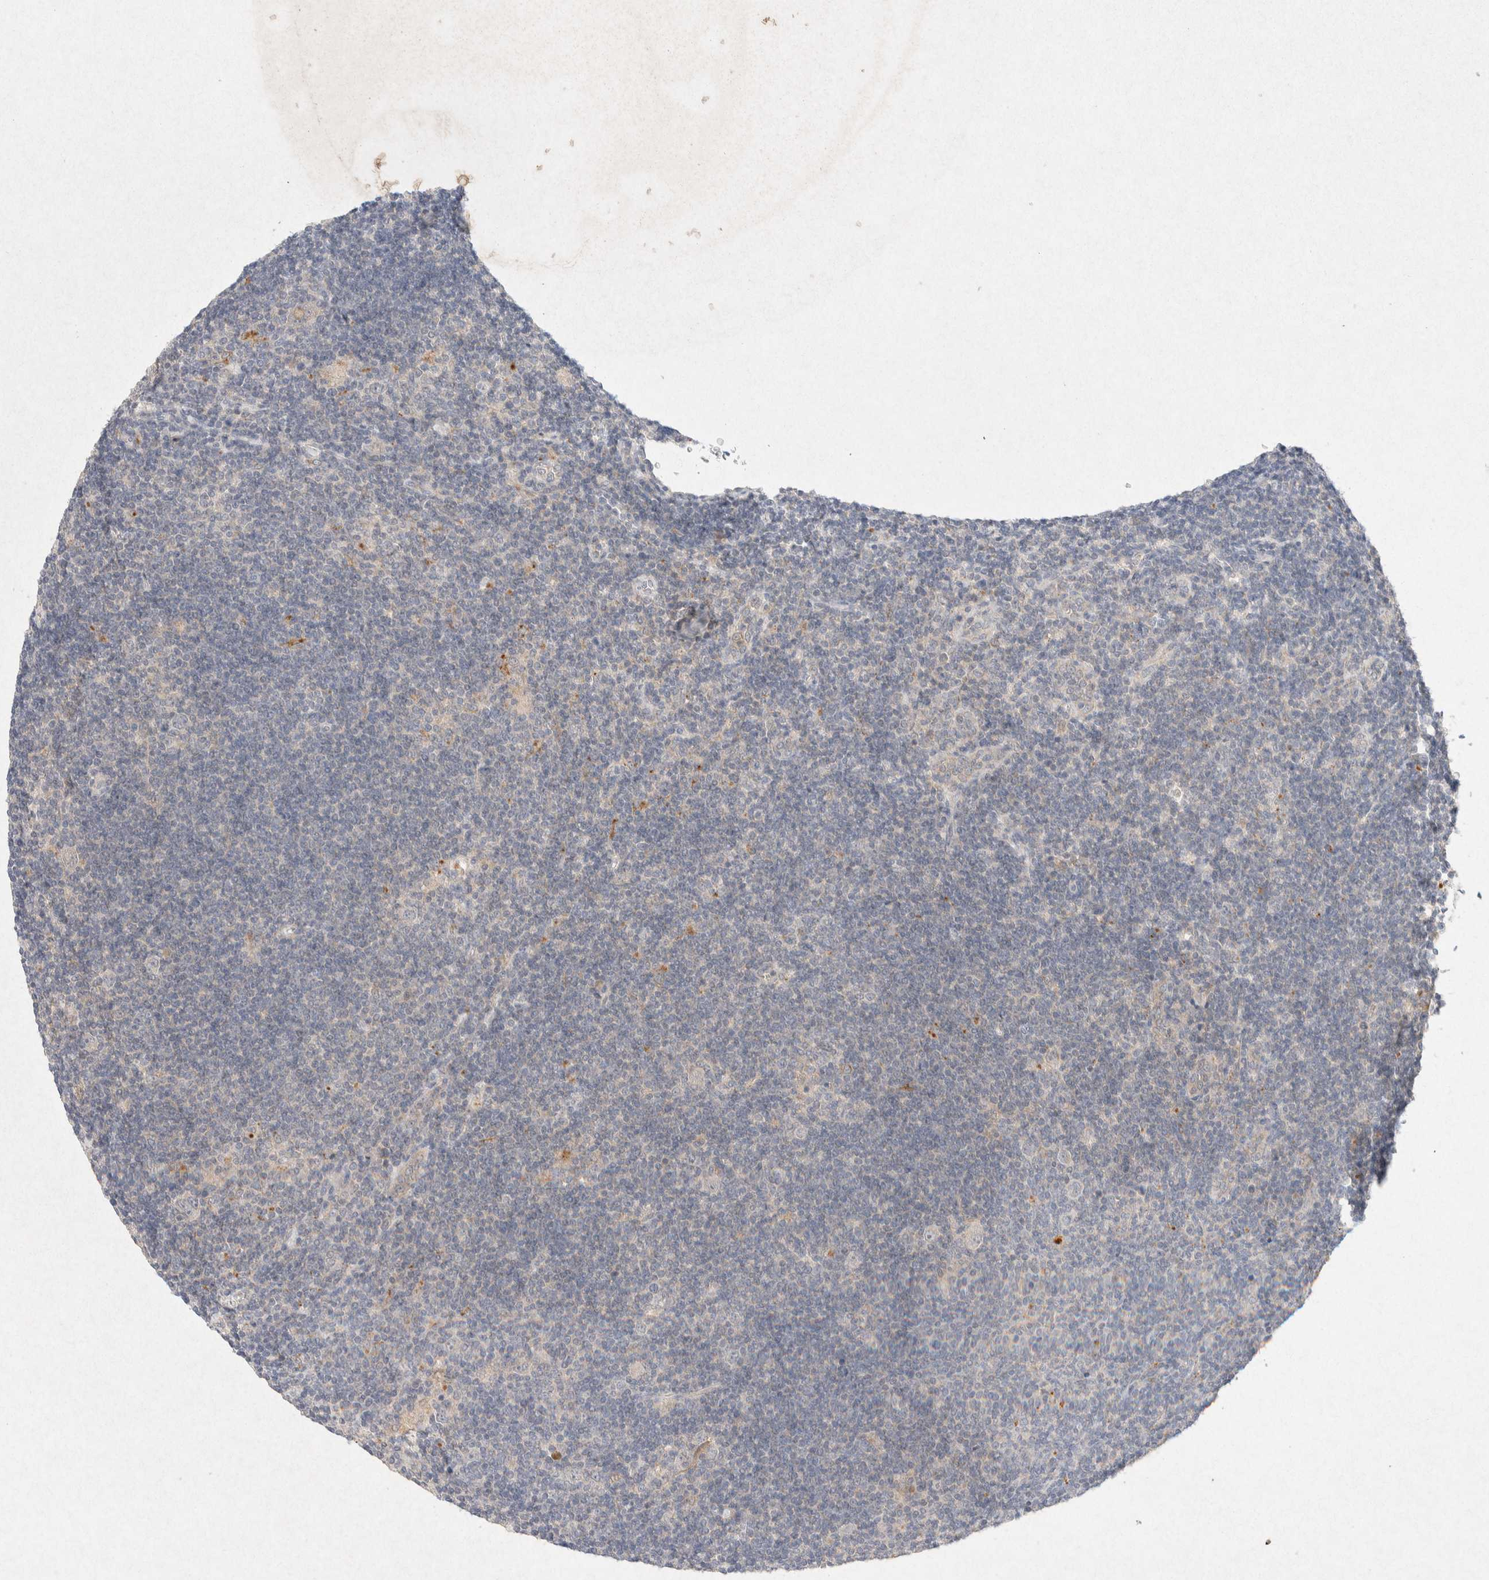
{"staining": {"intensity": "negative", "quantity": "none", "location": "none"}, "tissue": "lymphoma", "cell_type": "Tumor cells", "image_type": "cancer", "snomed": [{"axis": "morphology", "description": "Hodgkin's disease, NOS"}, {"axis": "topography", "description": "Lymph node"}], "caption": "Immunohistochemical staining of lymphoma reveals no significant staining in tumor cells. (Stains: DAB (3,3'-diaminobenzidine) immunohistochemistry (IHC) with hematoxylin counter stain, Microscopy: brightfield microscopy at high magnification).", "gene": "GNAI1", "patient": {"sex": "female", "age": 57}}